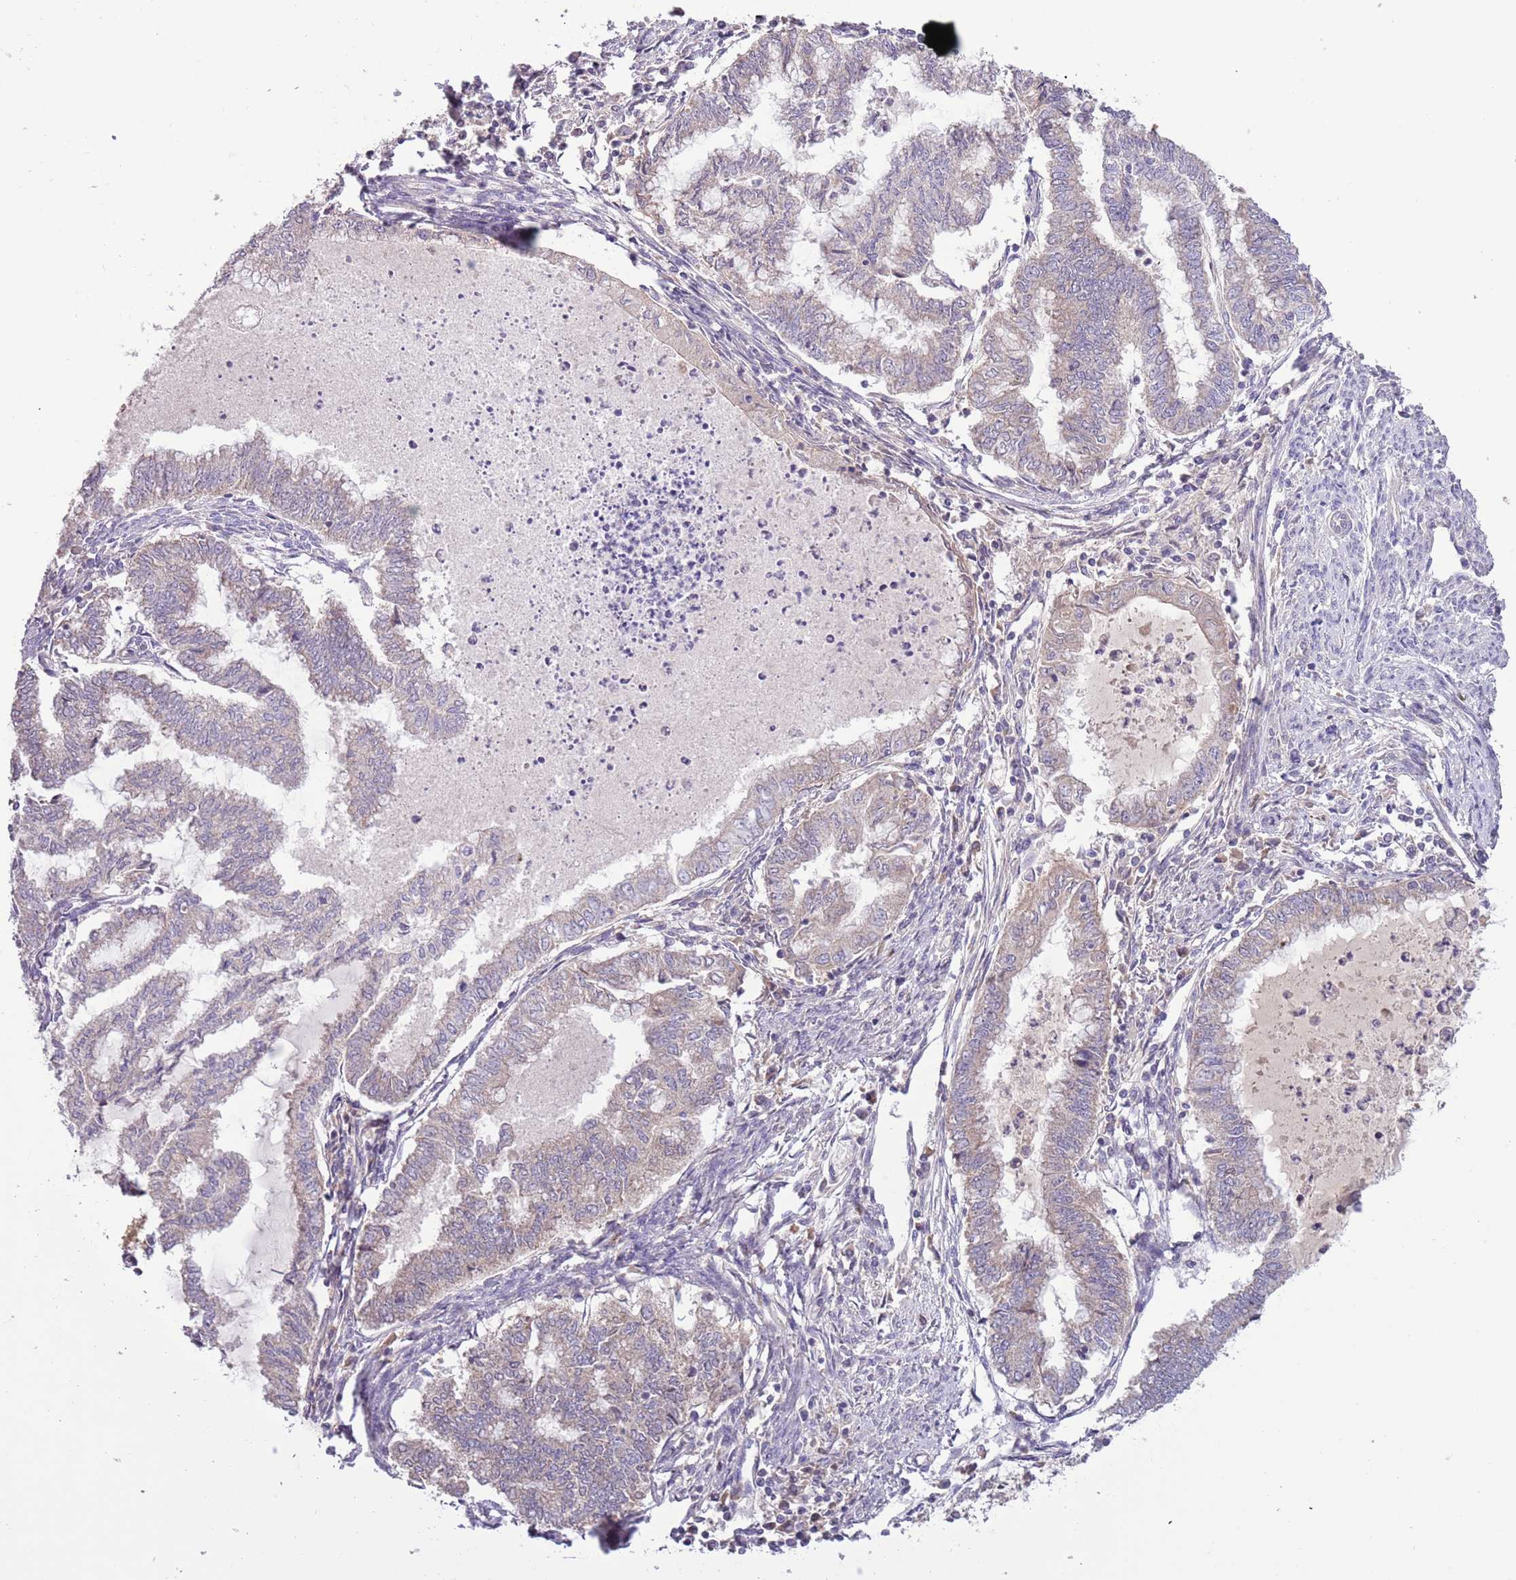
{"staining": {"intensity": "weak", "quantity": "<25%", "location": "cytoplasmic/membranous"}, "tissue": "endometrial cancer", "cell_type": "Tumor cells", "image_type": "cancer", "snomed": [{"axis": "morphology", "description": "Adenocarcinoma, NOS"}, {"axis": "topography", "description": "Endometrium"}], "caption": "Protein analysis of endometrial cancer shows no significant positivity in tumor cells.", "gene": "SHROOM3", "patient": {"sex": "female", "age": 79}}